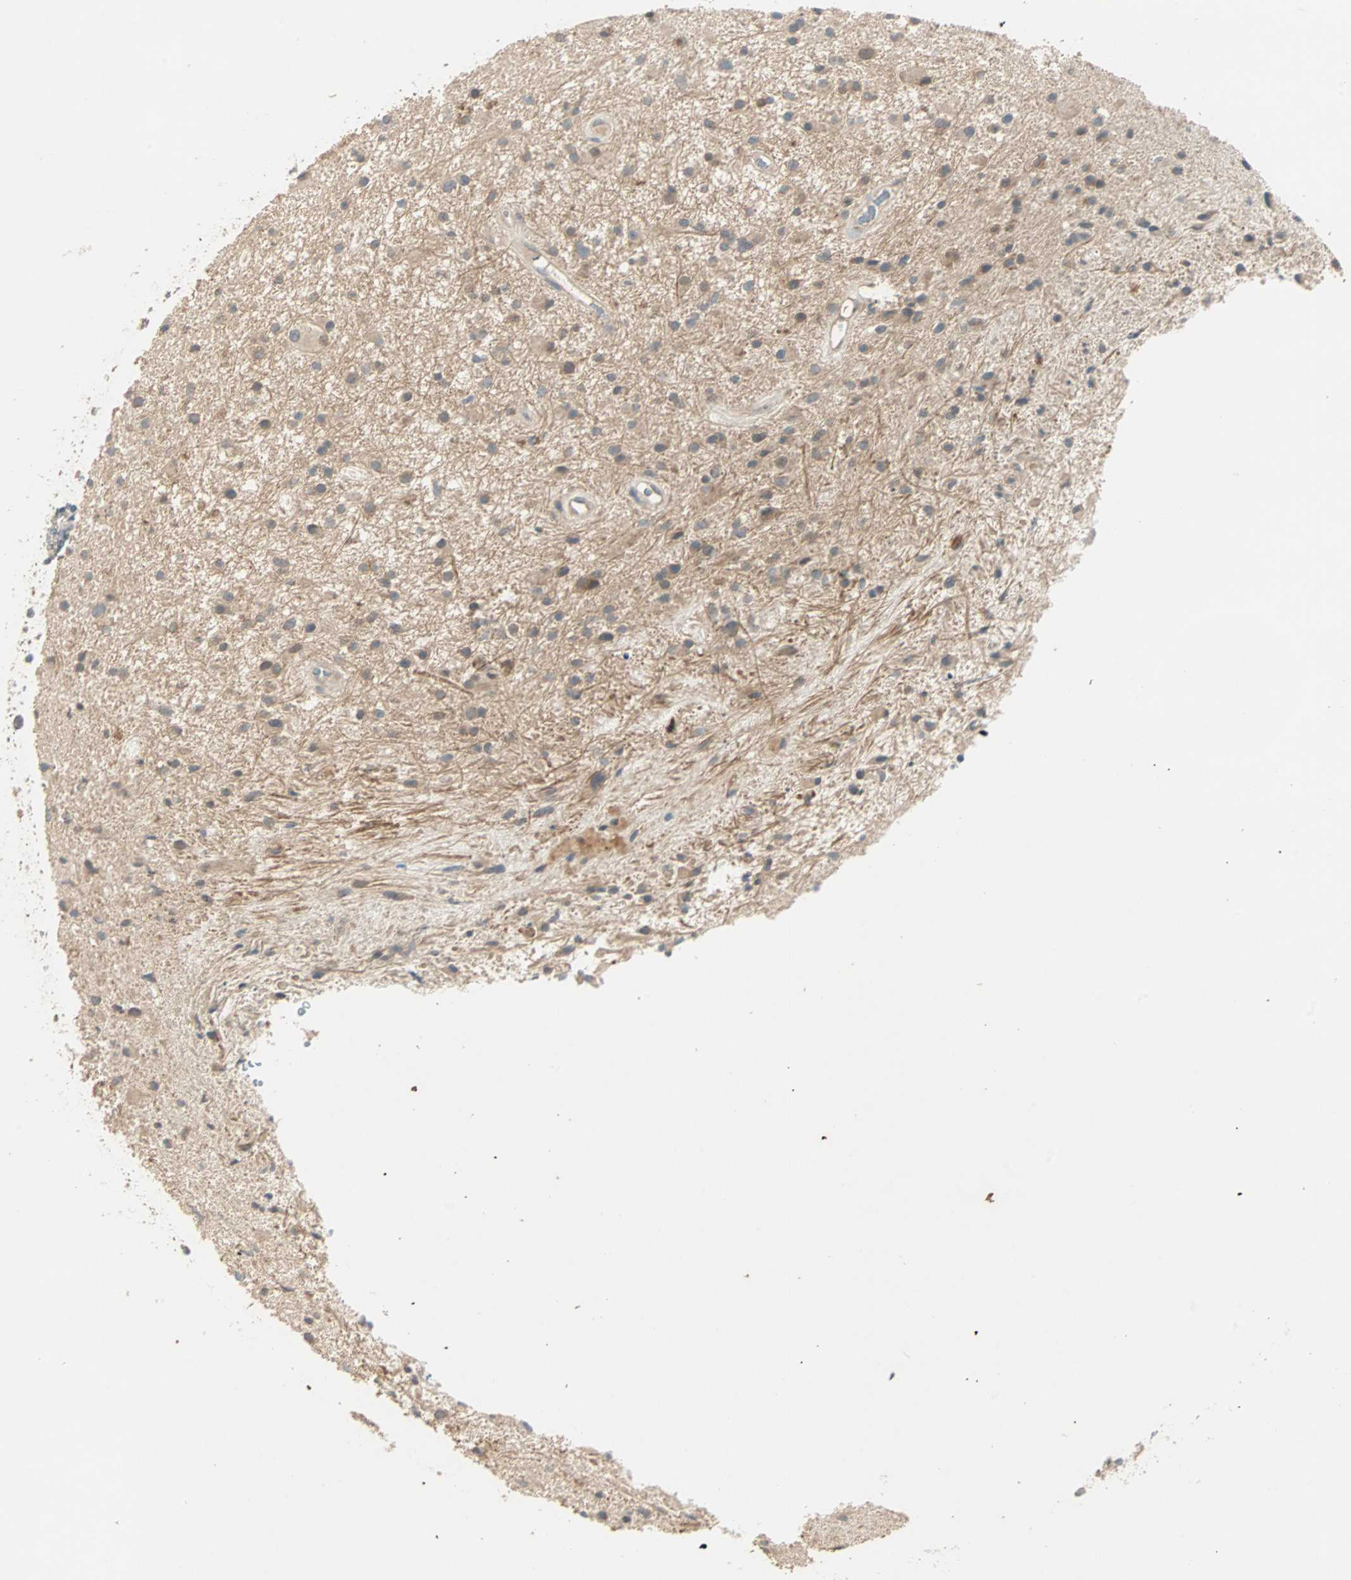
{"staining": {"intensity": "moderate", "quantity": ">75%", "location": "cytoplasmic/membranous"}, "tissue": "glioma", "cell_type": "Tumor cells", "image_type": "cancer", "snomed": [{"axis": "morphology", "description": "Glioma, malignant, High grade"}, {"axis": "topography", "description": "Brain"}], "caption": "High-grade glioma (malignant) was stained to show a protein in brown. There is medium levels of moderate cytoplasmic/membranous expression in about >75% of tumor cells.", "gene": "TTF2", "patient": {"sex": "male", "age": 33}}